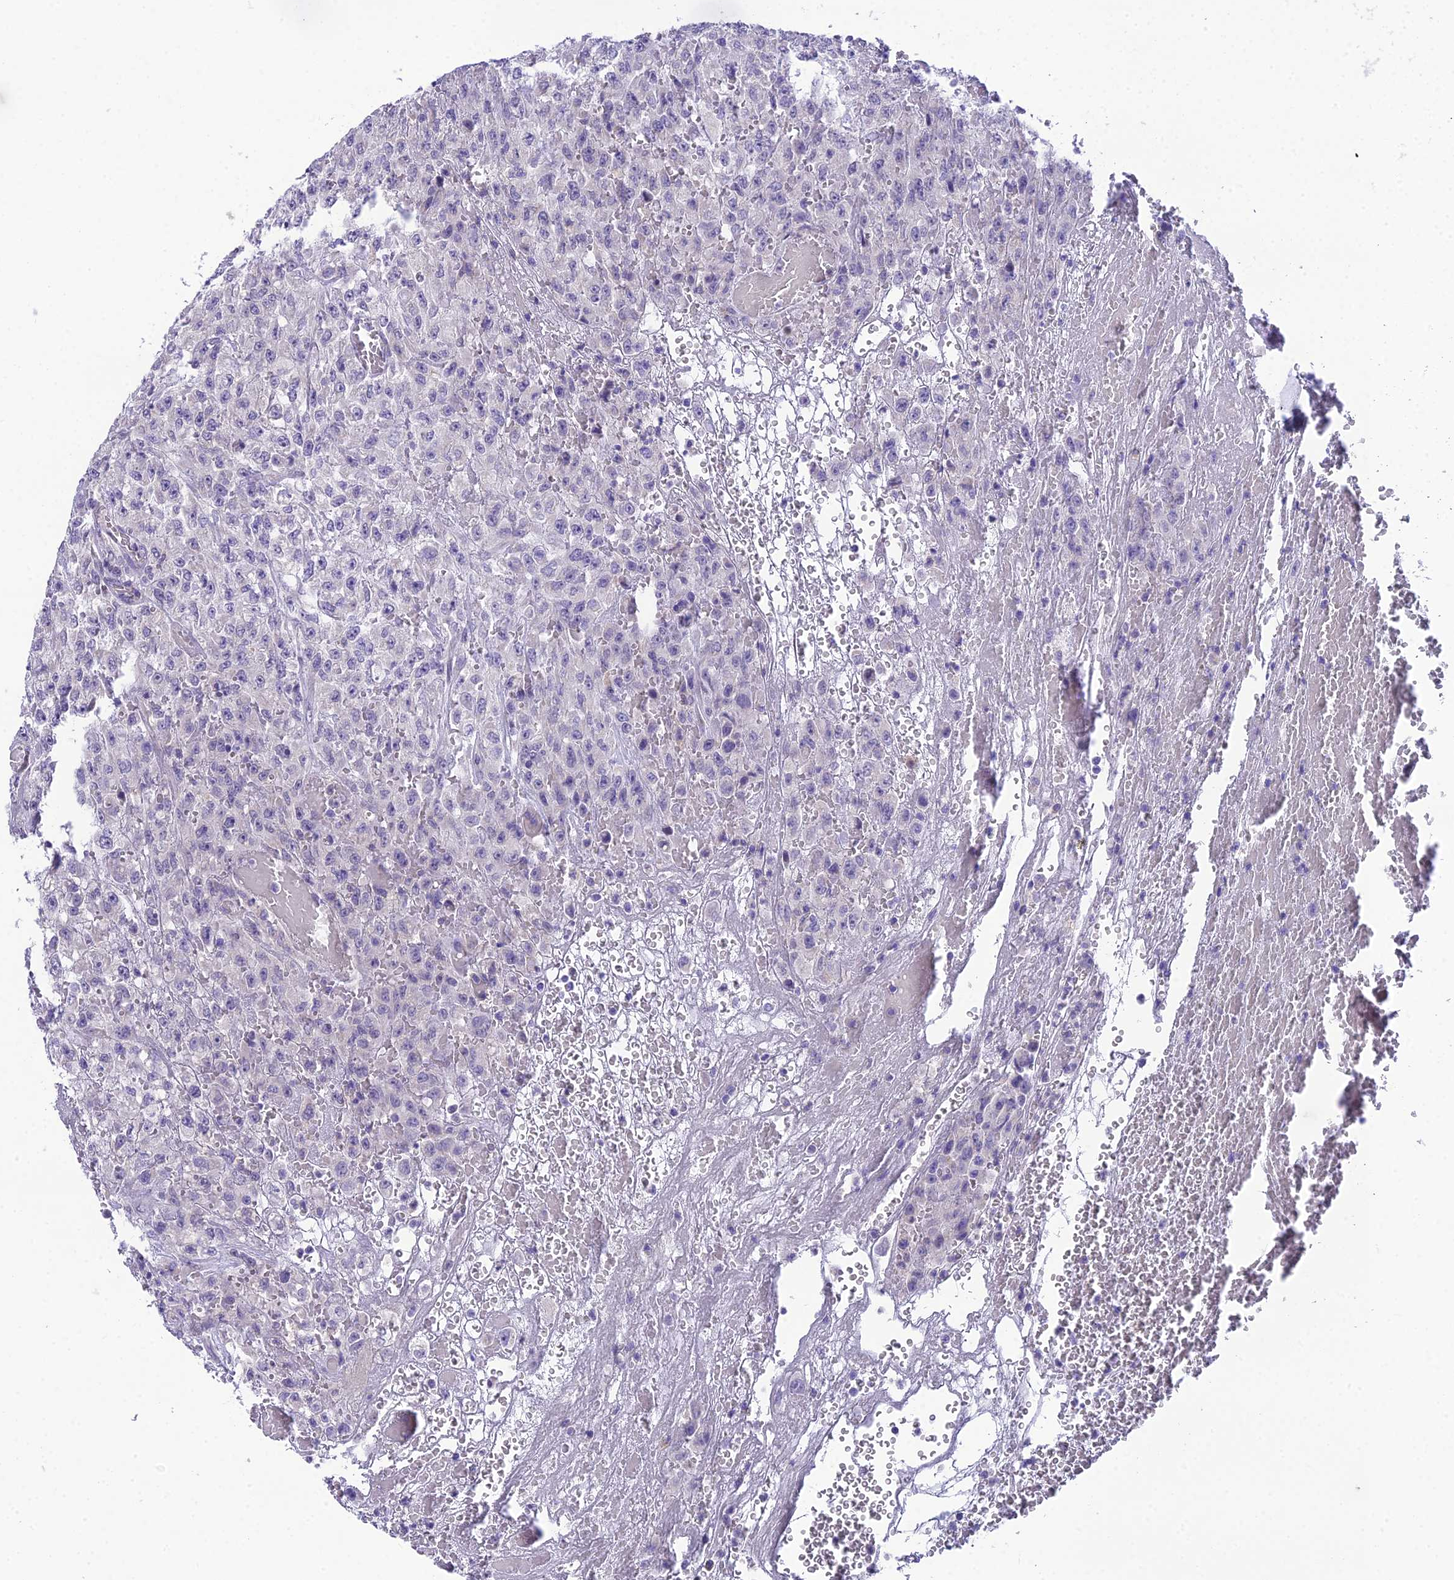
{"staining": {"intensity": "negative", "quantity": "none", "location": "none"}, "tissue": "urothelial cancer", "cell_type": "Tumor cells", "image_type": "cancer", "snomed": [{"axis": "morphology", "description": "Urothelial carcinoma, High grade"}, {"axis": "topography", "description": "Urinary bladder"}], "caption": "Immunohistochemistry (IHC) photomicrograph of neoplastic tissue: urothelial cancer stained with DAB (3,3'-diaminobenzidine) displays no significant protein positivity in tumor cells. (Brightfield microscopy of DAB immunohistochemistry at high magnification).", "gene": "MIIP", "patient": {"sex": "male", "age": 46}}